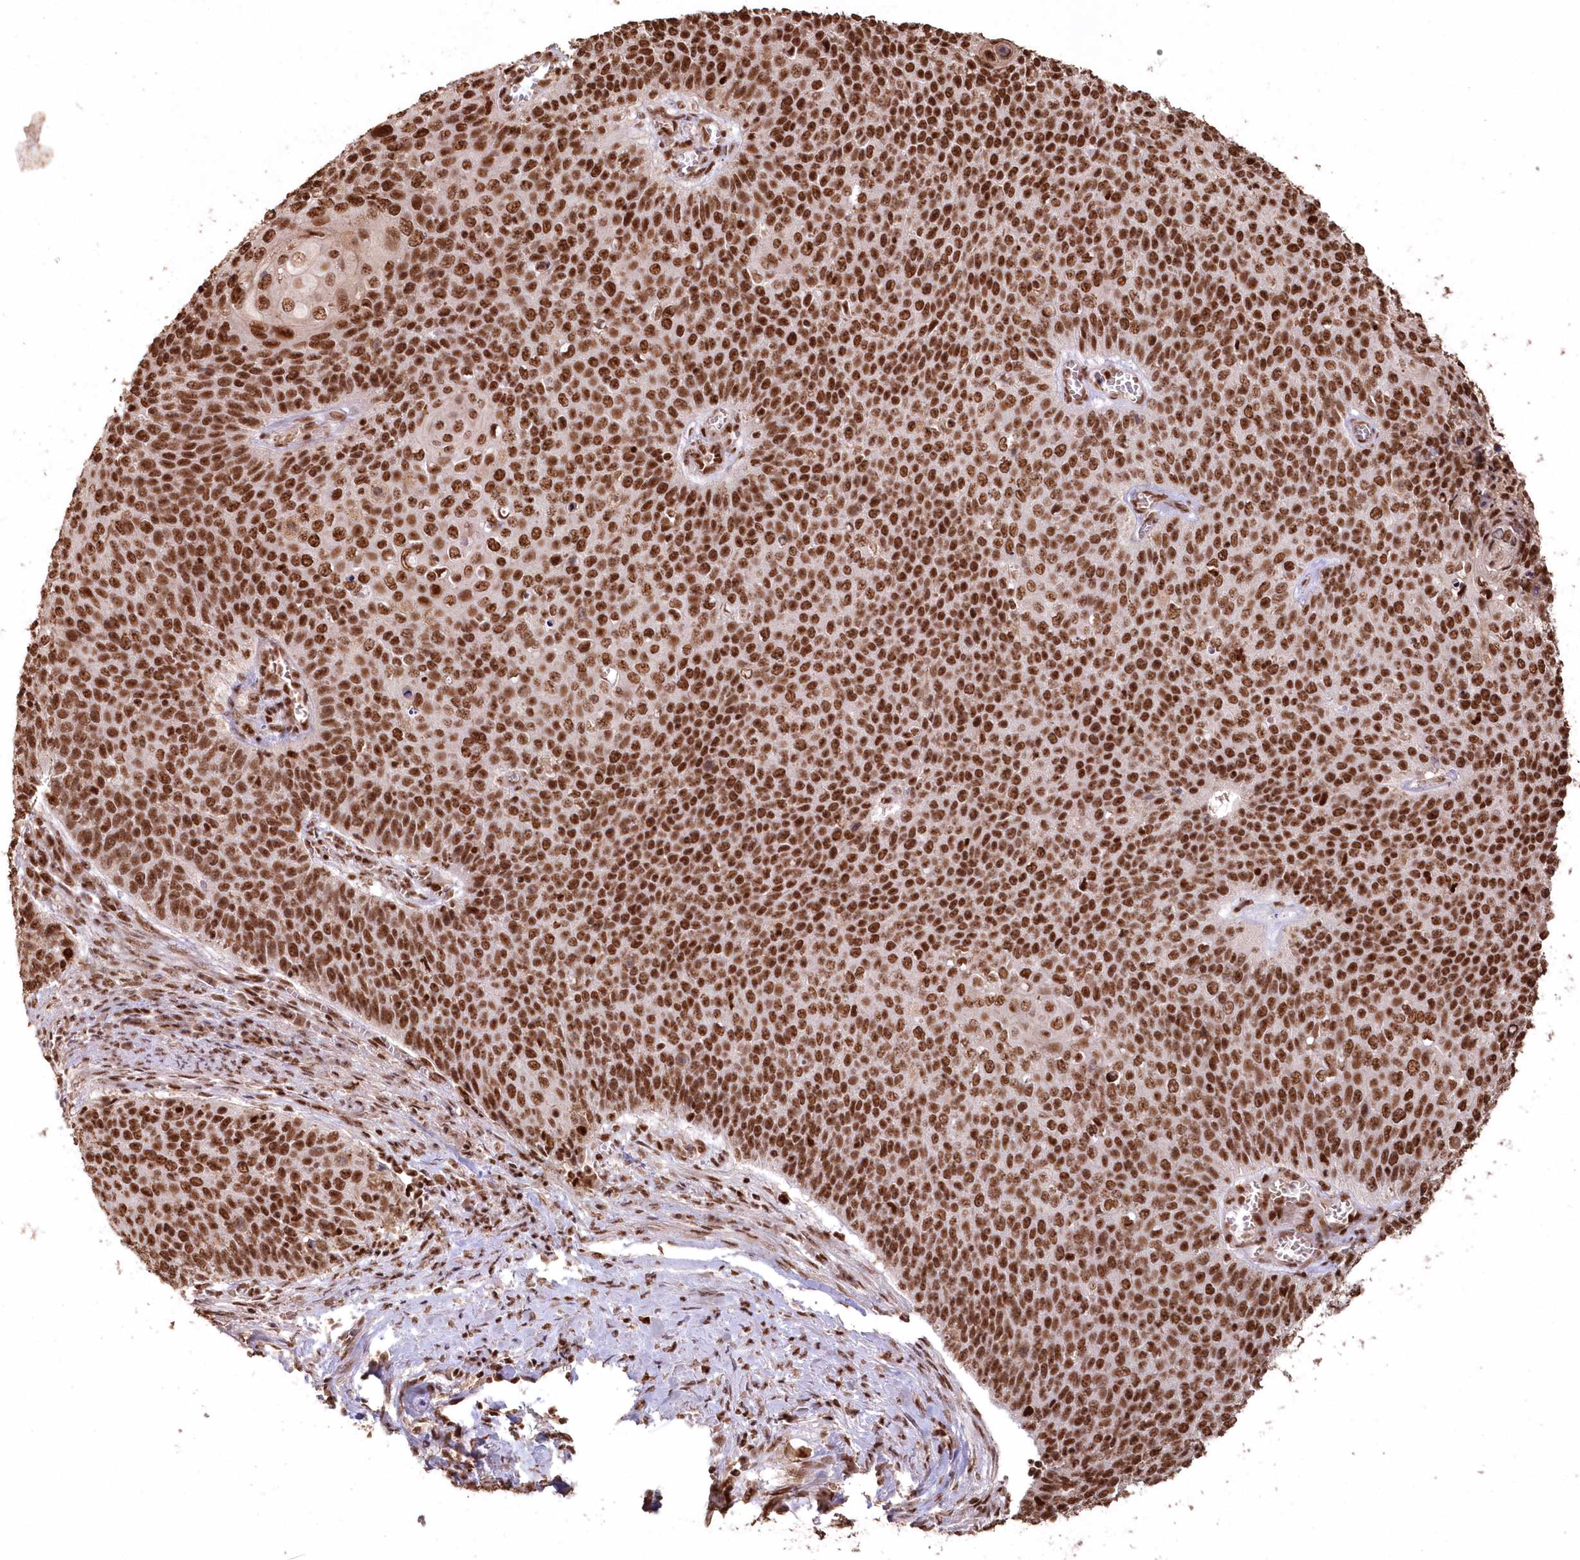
{"staining": {"intensity": "strong", "quantity": ">75%", "location": "nuclear"}, "tissue": "cervical cancer", "cell_type": "Tumor cells", "image_type": "cancer", "snomed": [{"axis": "morphology", "description": "Squamous cell carcinoma, NOS"}, {"axis": "topography", "description": "Cervix"}], "caption": "About >75% of tumor cells in human cervical cancer (squamous cell carcinoma) exhibit strong nuclear protein expression as visualized by brown immunohistochemical staining.", "gene": "PDS5A", "patient": {"sex": "female", "age": 39}}